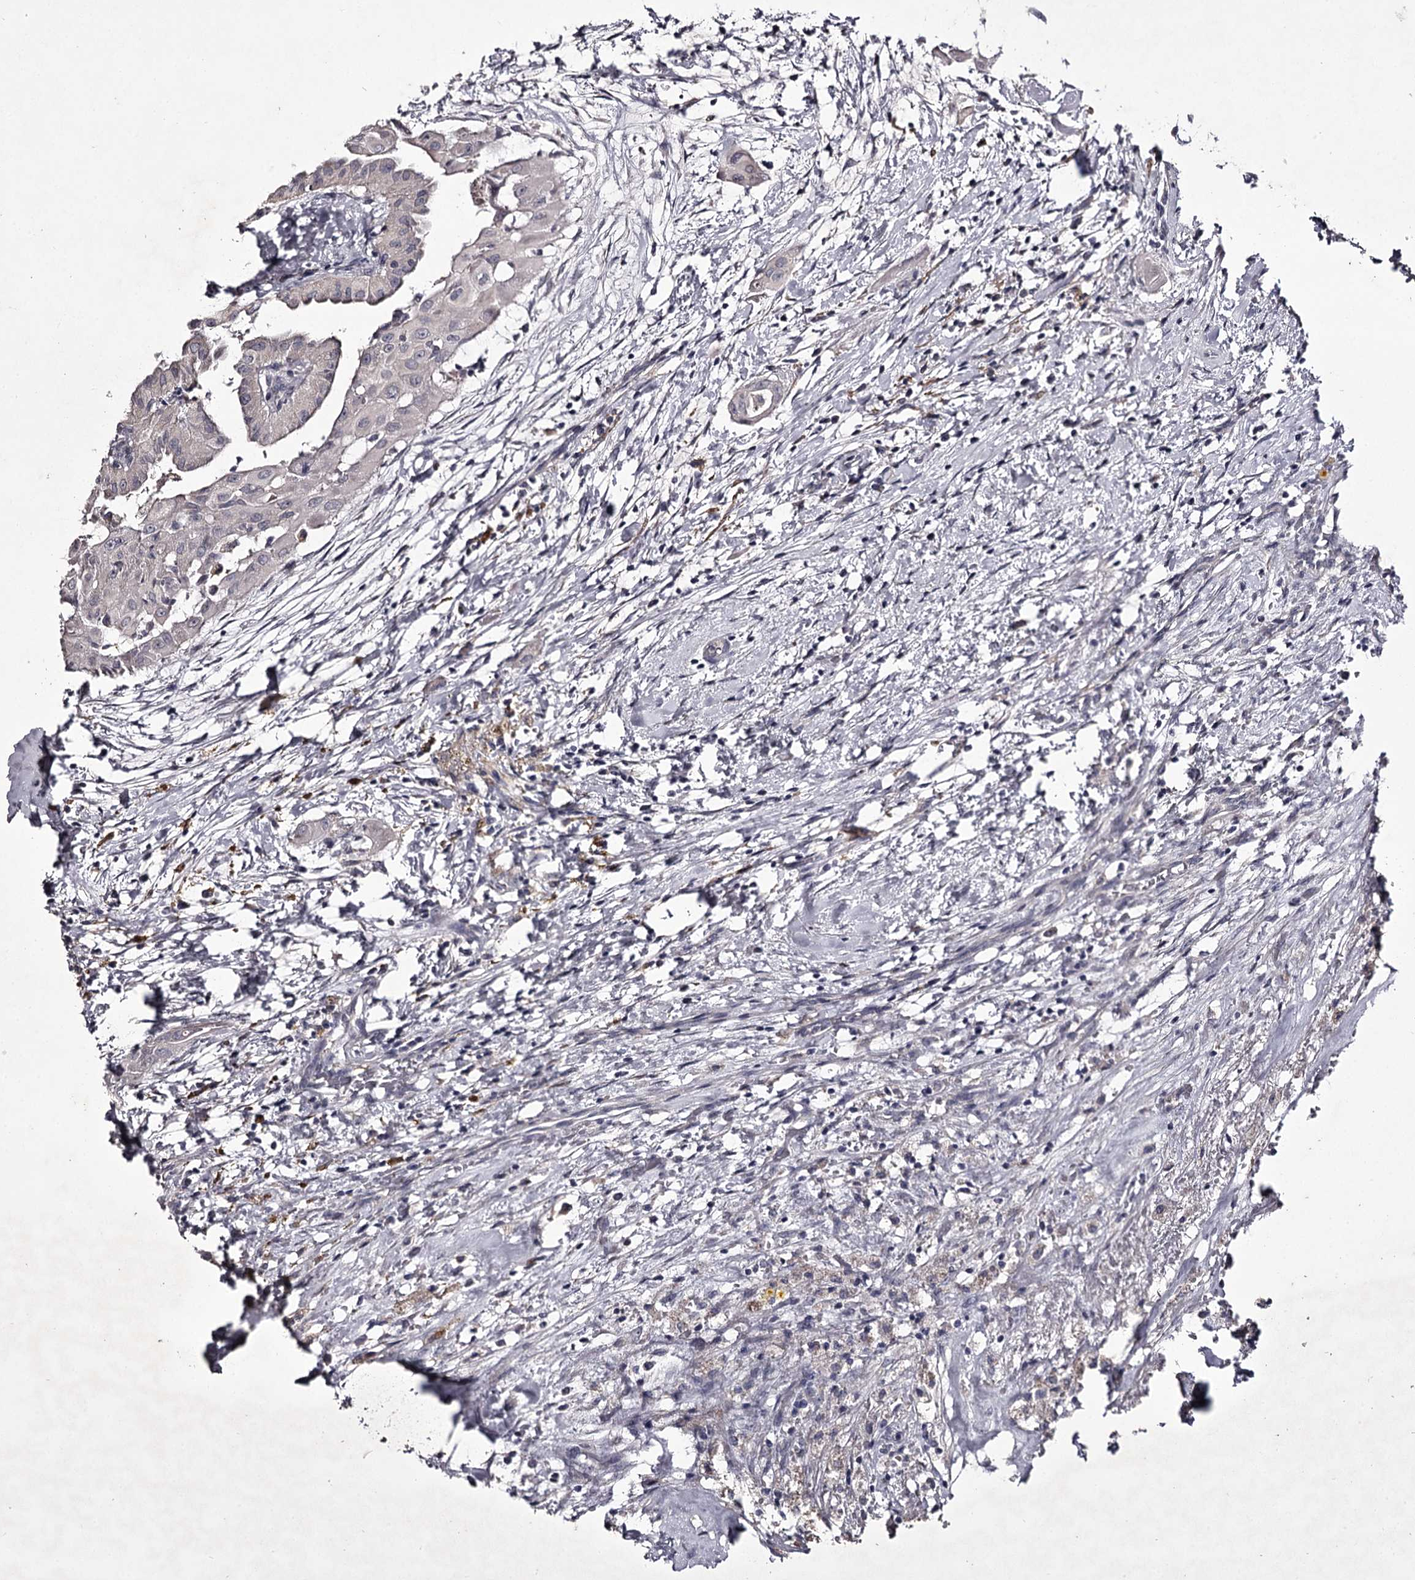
{"staining": {"intensity": "negative", "quantity": "none", "location": "none"}, "tissue": "thyroid cancer", "cell_type": "Tumor cells", "image_type": "cancer", "snomed": [{"axis": "morphology", "description": "Papillary adenocarcinoma, NOS"}, {"axis": "topography", "description": "Thyroid gland"}], "caption": "Immunohistochemistry (IHC) image of neoplastic tissue: human papillary adenocarcinoma (thyroid) stained with DAB displays no significant protein staining in tumor cells. The staining is performed using DAB brown chromogen with nuclei counter-stained in using hematoxylin.", "gene": "PRM2", "patient": {"sex": "female", "age": 59}}